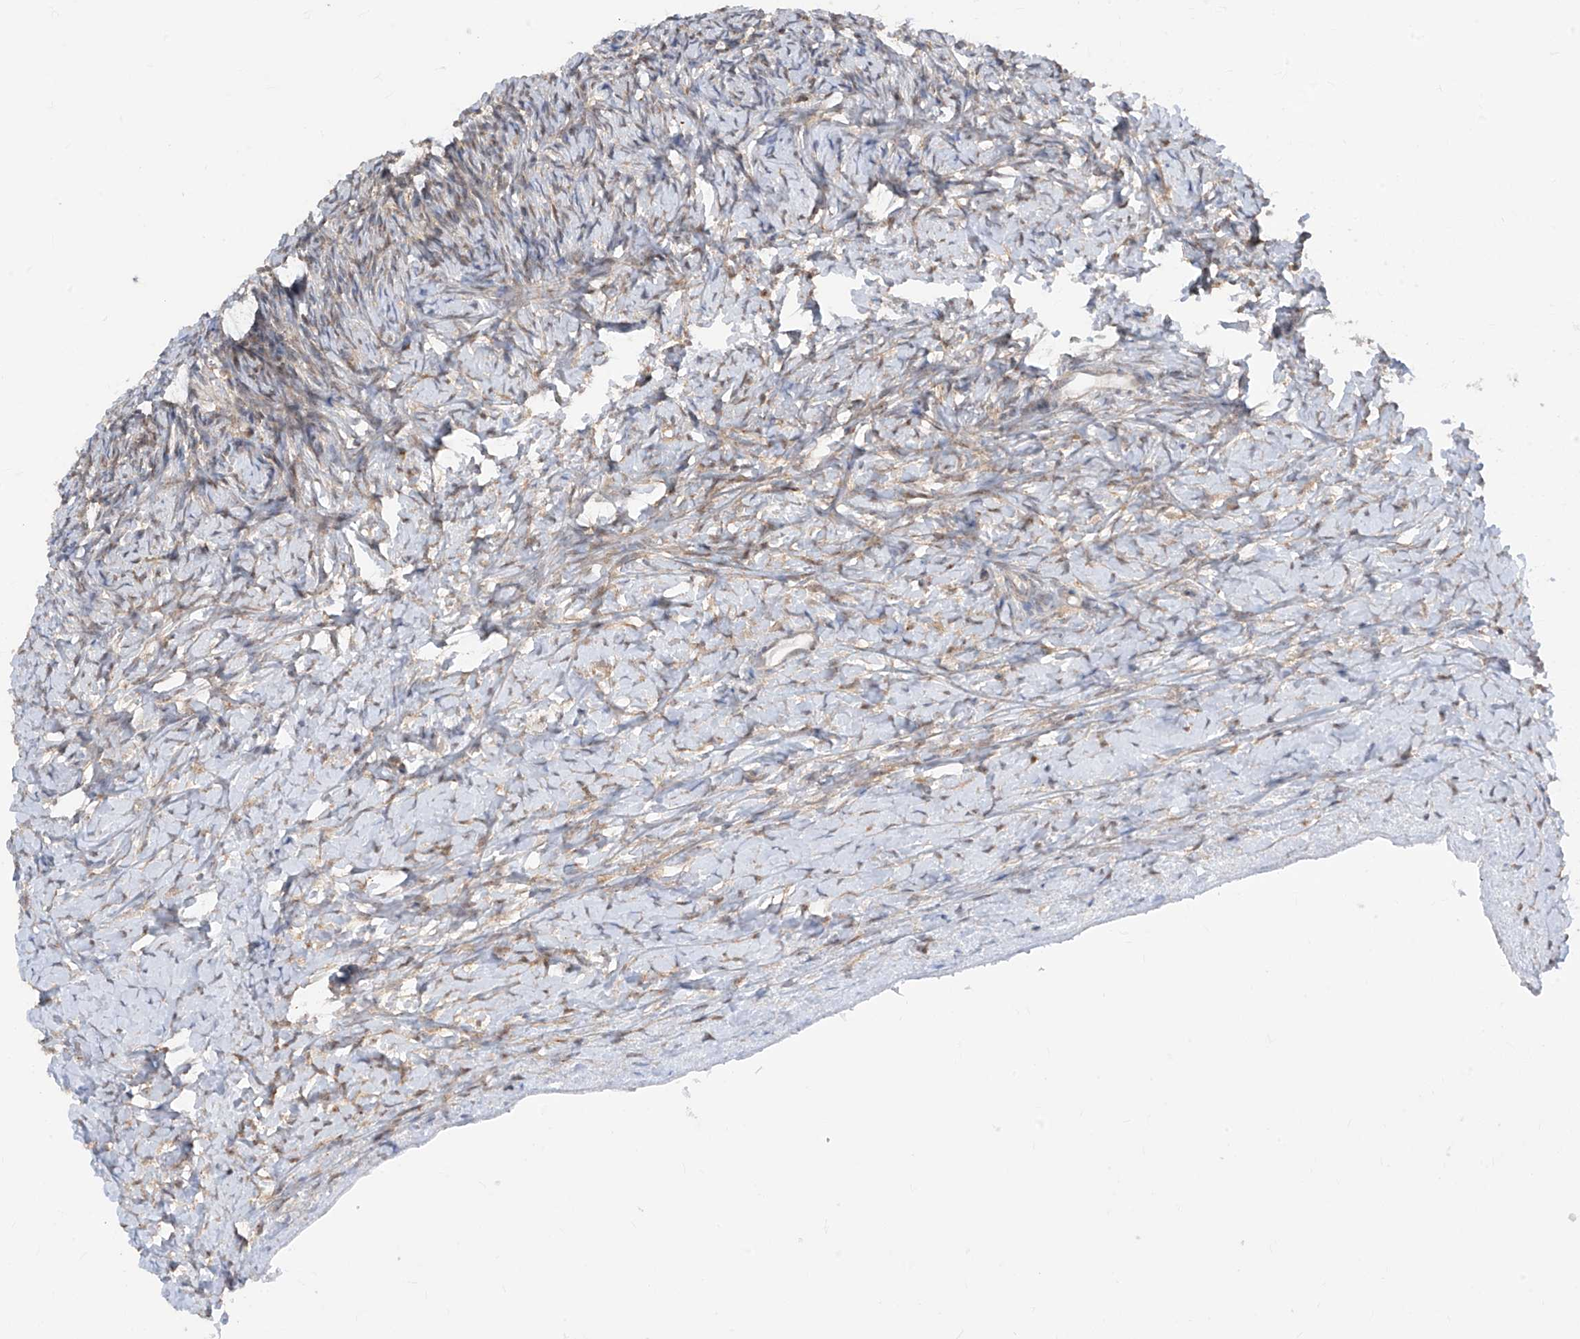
{"staining": {"intensity": "weak", "quantity": "<25%", "location": "cytoplasmic/membranous"}, "tissue": "ovary", "cell_type": "Ovarian stroma cells", "image_type": "normal", "snomed": [{"axis": "morphology", "description": "Normal tissue, NOS"}, {"axis": "morphology", "description": "Developmental malformation"}, {"axis": "topography", "description": "Ovary"}], "caption": "Ovary was stained to show a protein in brown. There is no significant expression in ovarian stroma cells. The staining is performed using DAB brown chromogen with nuclei counter-stained in using hematoxylin.", "gene": "TTC38", "patient": {"sex": "female", "age": 39}}